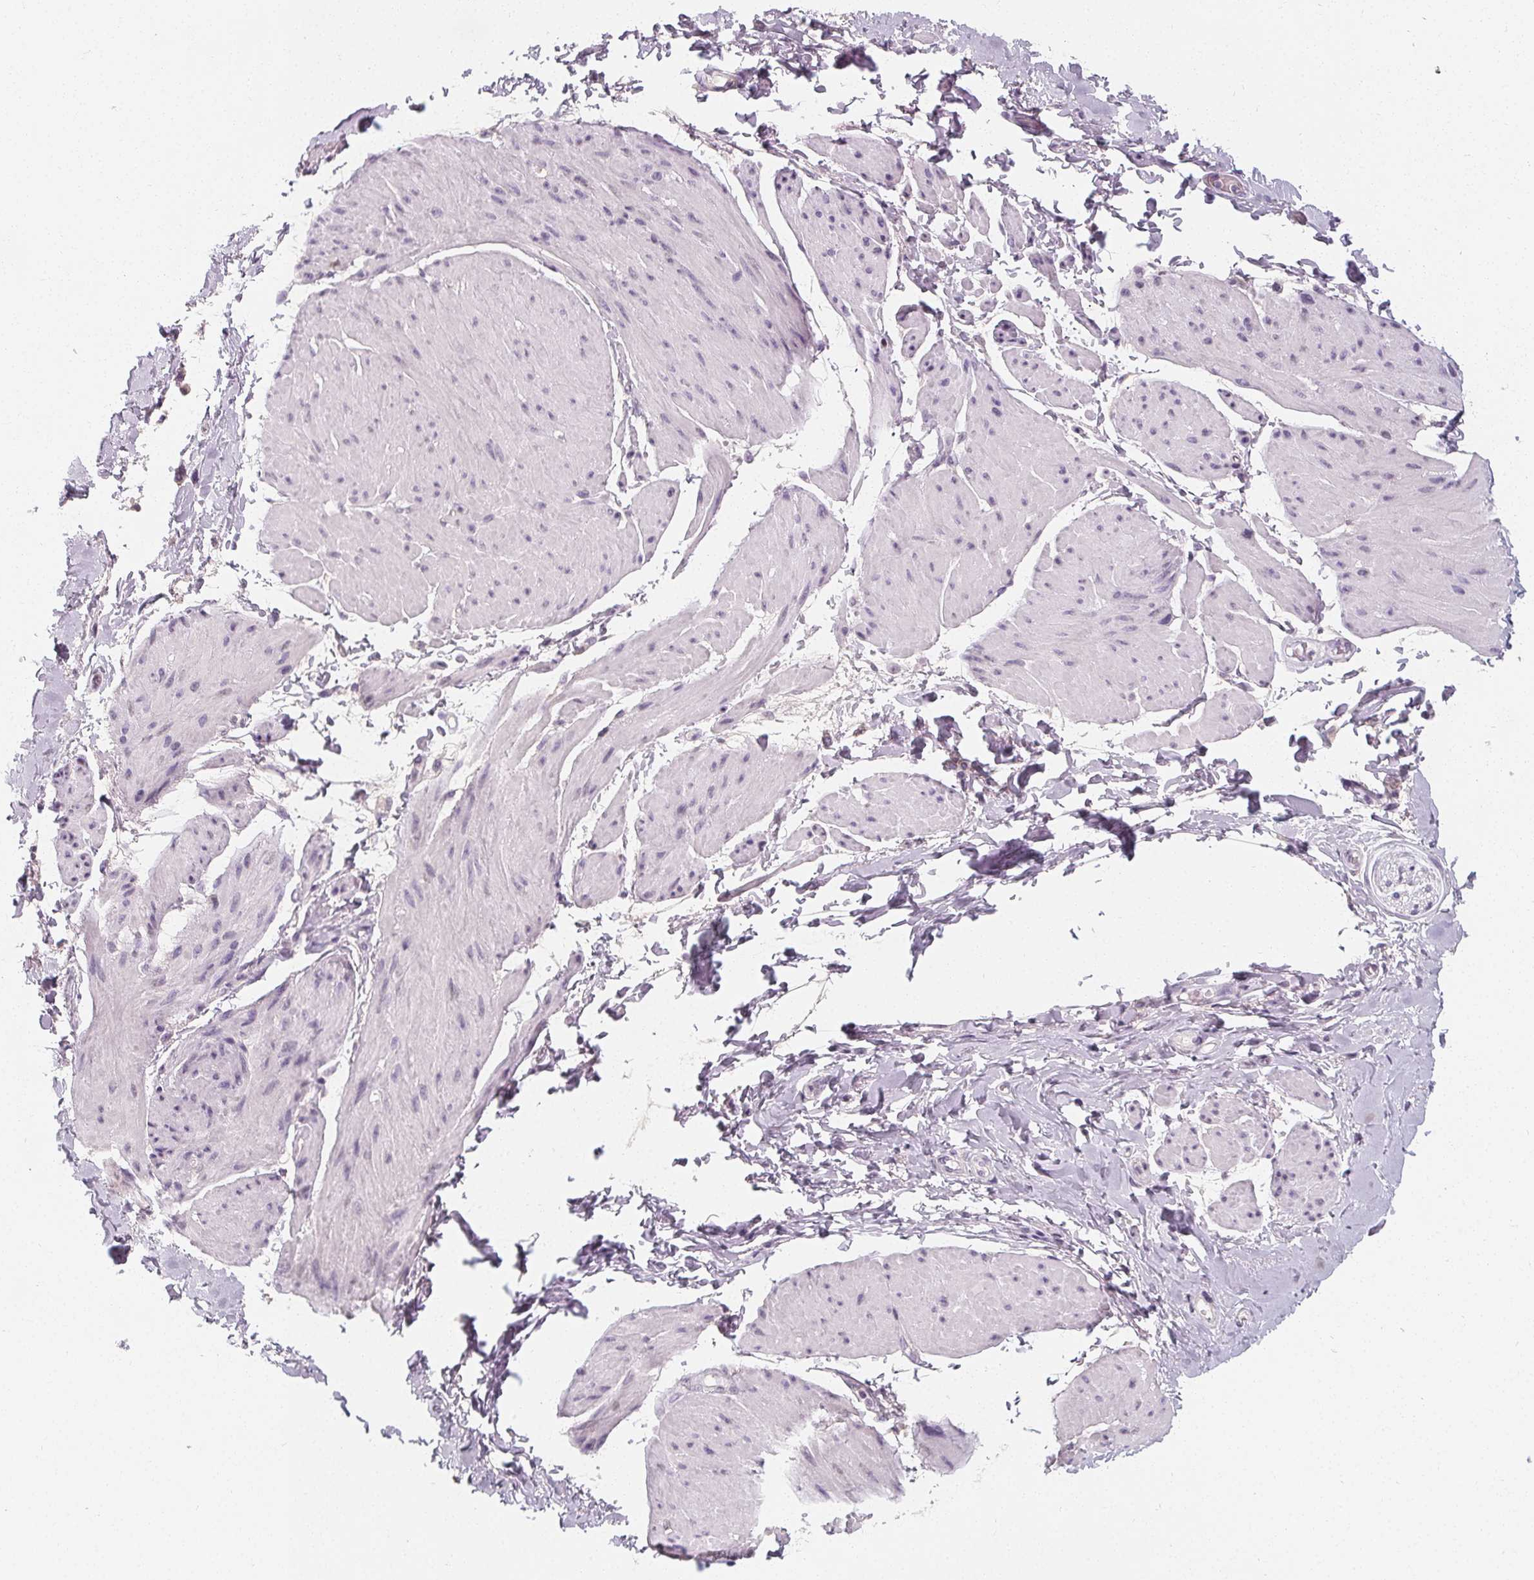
{"staining": {"intensity": "moderate", "quantity": "<25%", "location": "nuclear"}, "tissue": "adipose tissue", "cell_type": "Adipocytes", "image_type": "normal", "snomed": [{"axis": "morphology", "description": "Normal tissue, NOS"}, {"axis": "topography", "description": "Urinary bladder"}, {"axis": "topography", "description": "Peripheral nerve tissue"}], "caption": "High-power microscopy captured an immunohistochemistry photomicrograph of normal adipose tissue, revealing moderate nuclear positivity in about <25% of adipocytes.", "gene": "DBX2", "patient": {"sex": "female", "age": 60}}